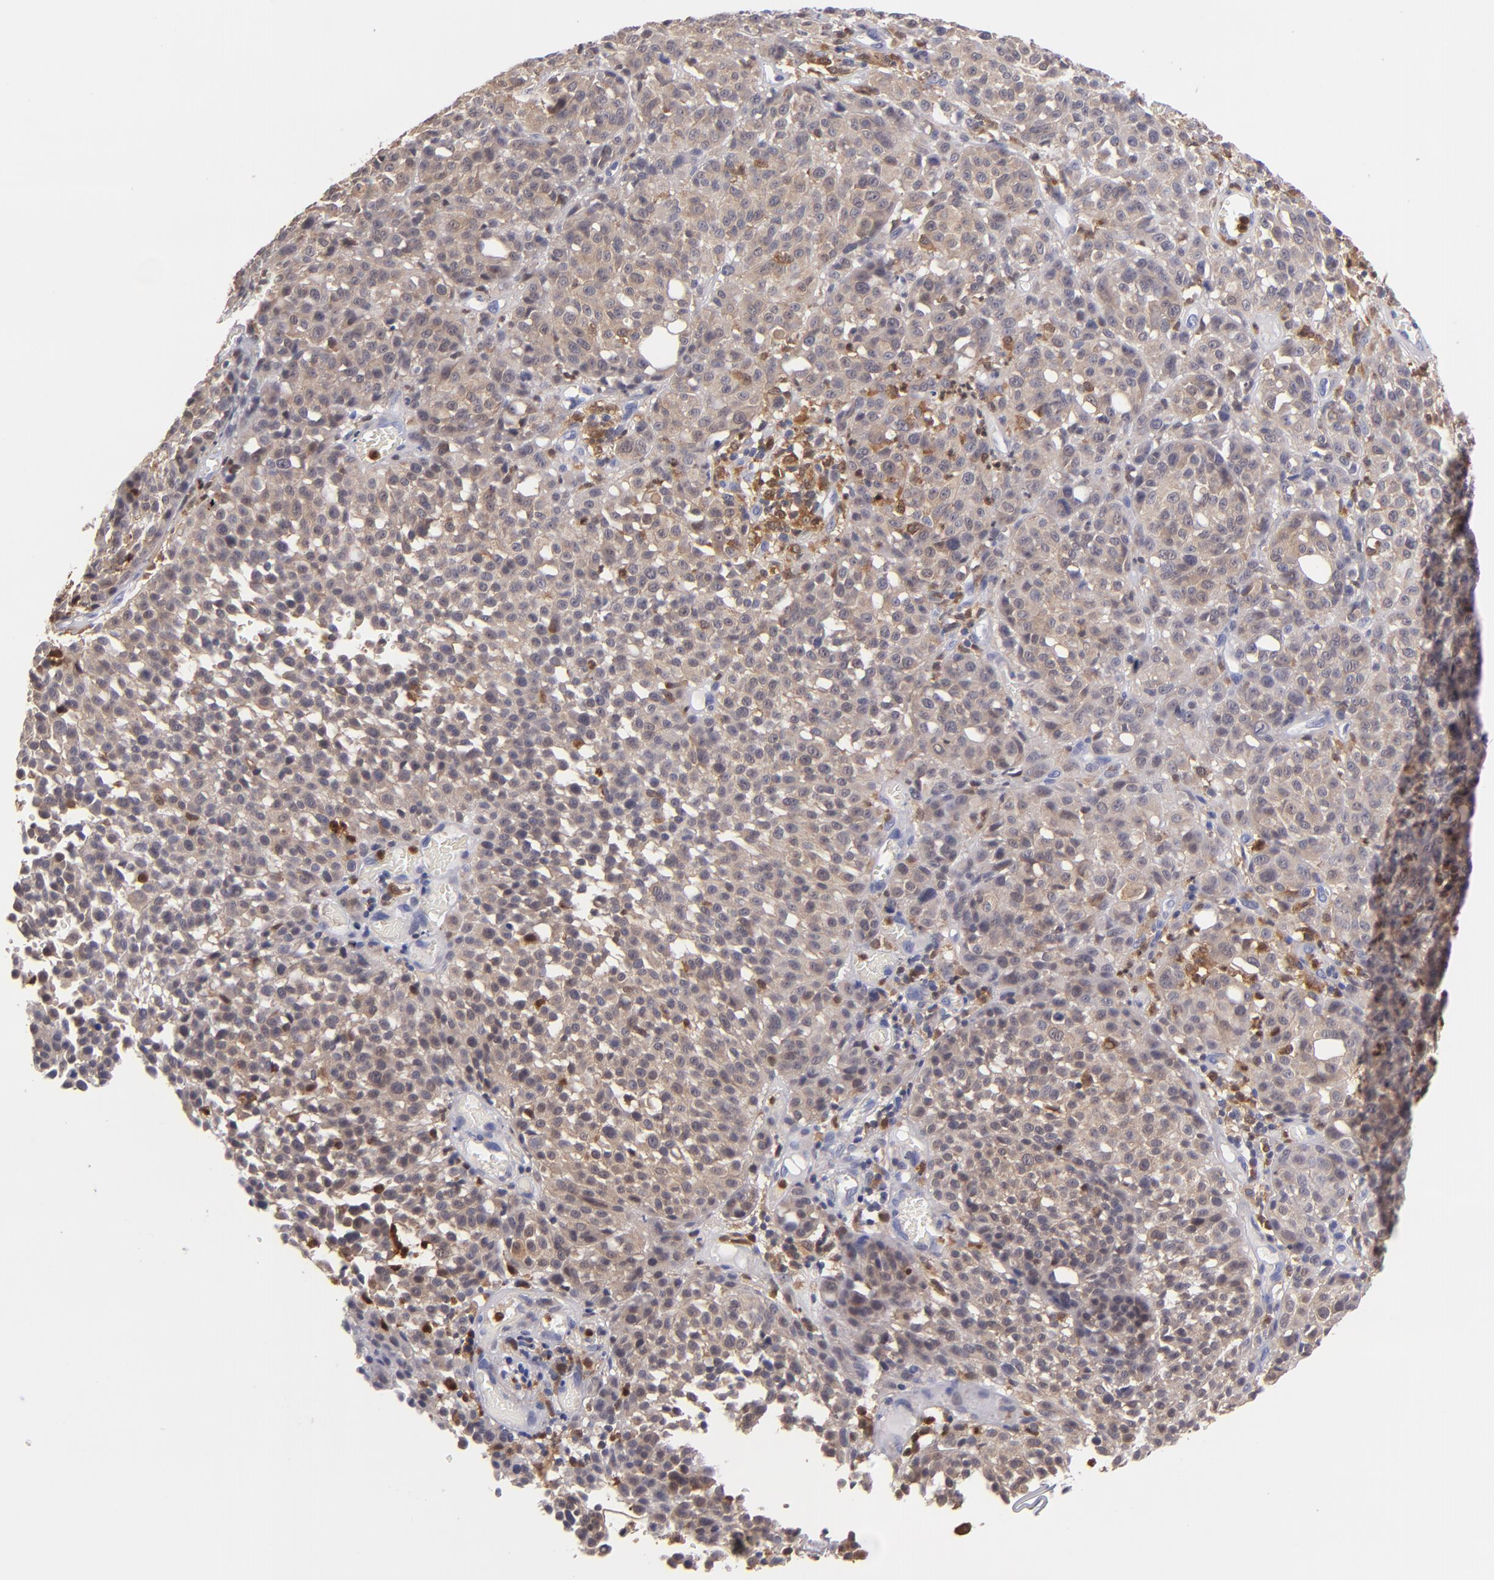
{"staining": {"intensity": "moderate", "quantity": ">75%", "location": "cytoplasmic/membranous"}, "tissue": "melanoma", "cell_type": "Tumor cells", "image_type": "cancer", "snomed": [{"axis": "morphology", "description": "Malignant melanoma, NOS"}, {"axis": "topography", "description": "Skin"}], "caption": "The histopathology image exhibits immunohistochemical staining of malignant melanoma. There is moderate cytoplasmic/membranous positivity is identified in about >75% of tumor cells.", "gene": "PRKCD", "patient": {"sex": "female", "age": 49}}